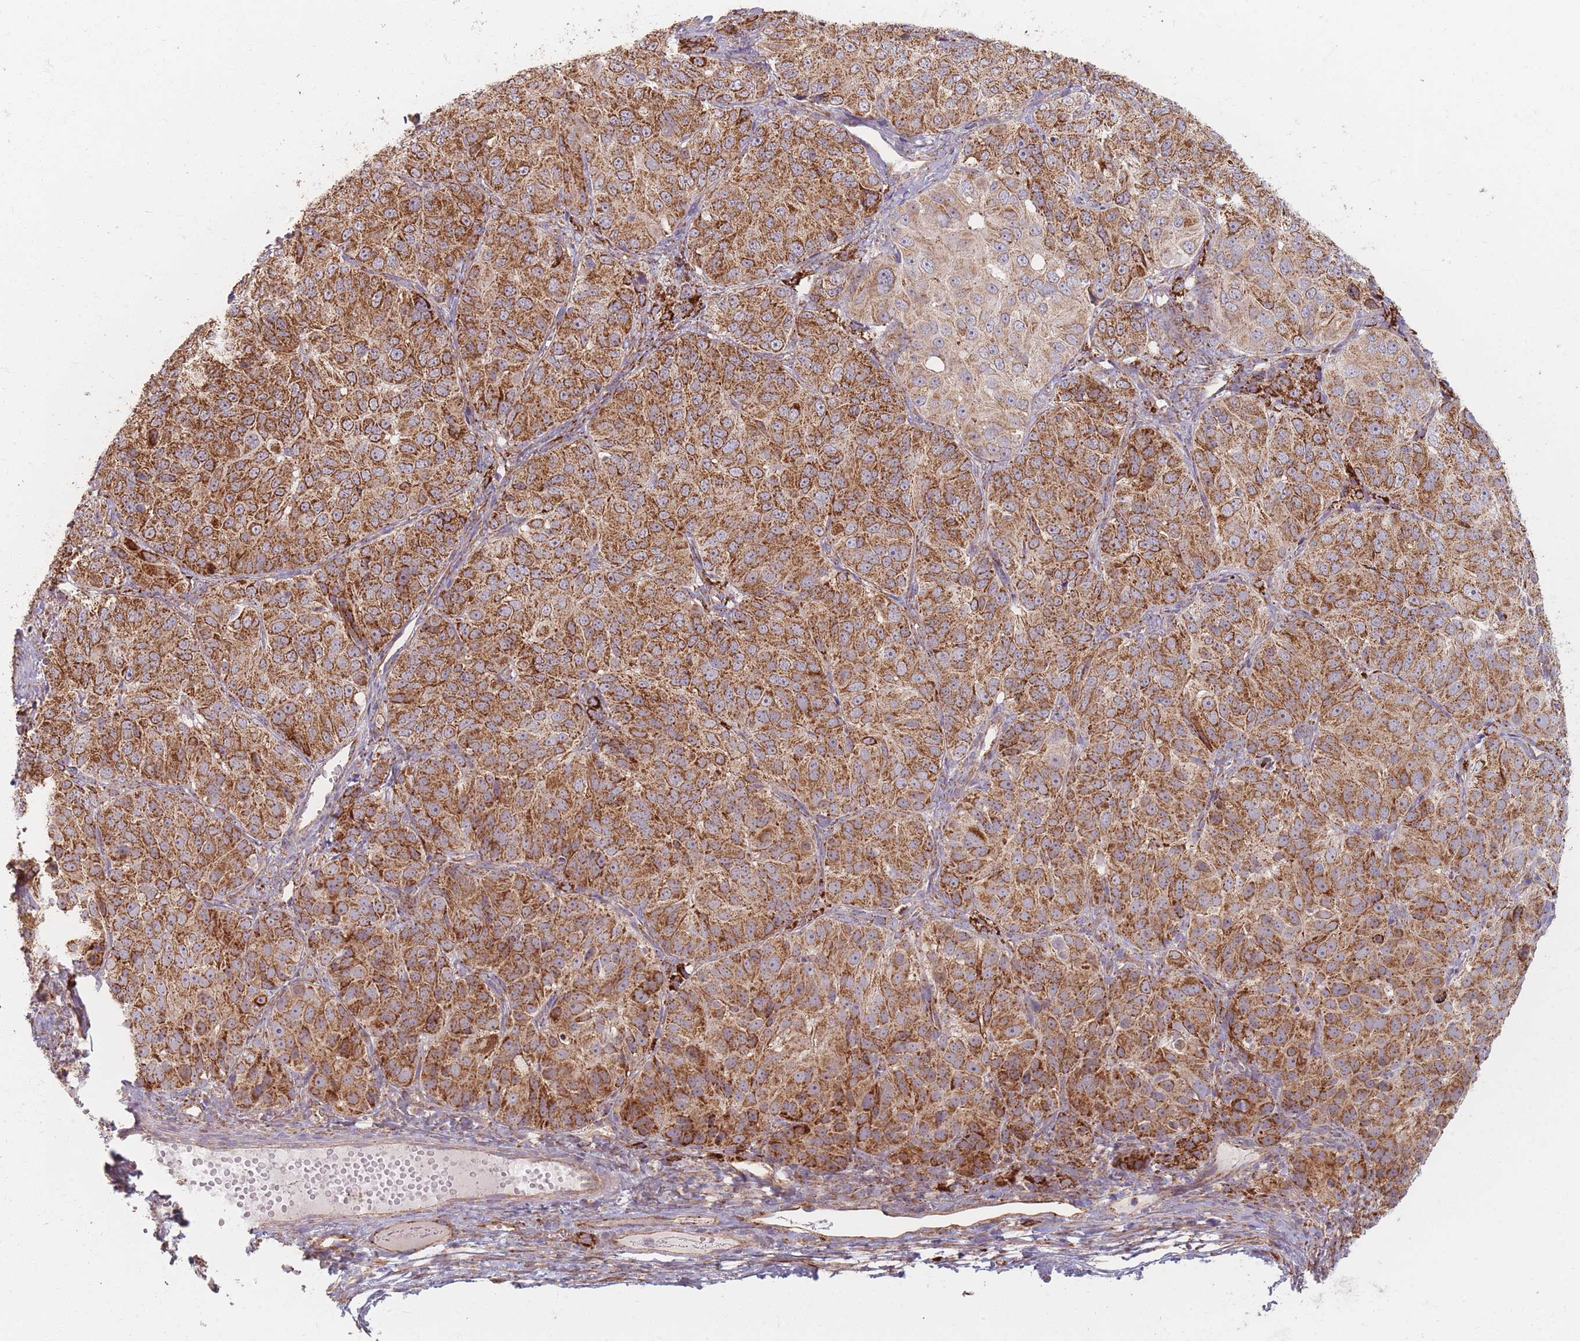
{"staining": {"intensity": "moderate", "quantity": ">75%", "location": "cytoplasmic/membranous"}, "tissue": "ovarian cancer", "cell_type": "Tumor cells", "image_type": "cancer", "snomed": [{"axis": "morphology", "description": "Carcinoma, endometroid"}, {"axis": "topography", "description": "Ovary"}], "caption": "Immunohistochemical staining of endometroid carcinoma (ovarian) exhibits moderate cytoplasmic/membranous protein positivity in about >75% of tumor cells.", "gene": "ESRP2", "patient": {"sex": "female", "age": 51}}